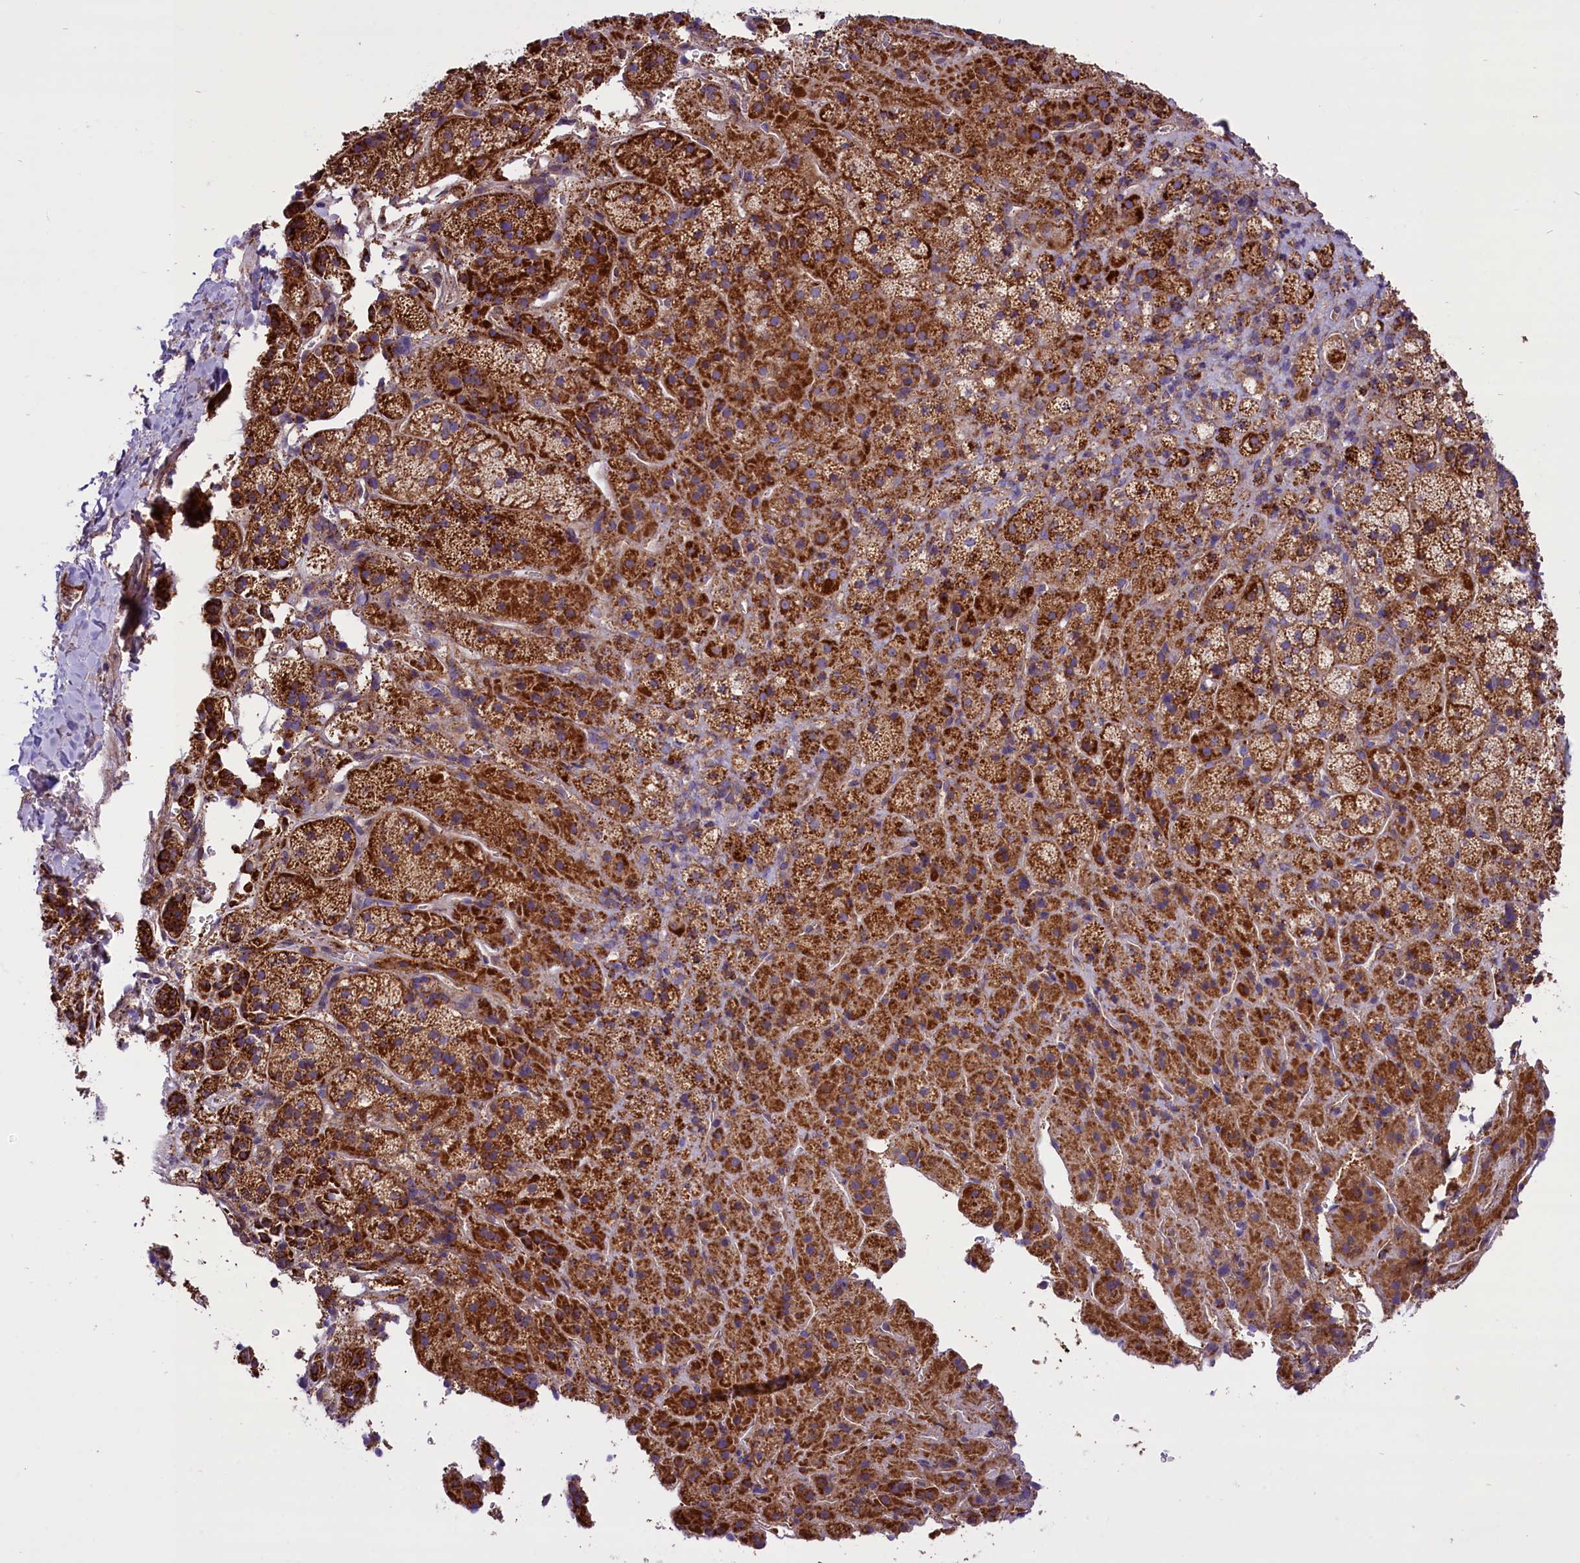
{"staining": {"intensity": "strong", "quantity": ">75%", "location": "cytoplasmic/membranous"}, "tissue": "adrenal gland", "cell_type": "Glandular cells", "image_type": "normal", "snomed": [{"axis": "morphology", "description": "Normal tissue, NOS"}, {"axis": "topography", "description": "Adrenal gland"}], "caption": "The photomicrograph demonstrates staining of normal adrenal gland, revealing strong cytoplasmic/membranous protein expression (brown color) within glandular cells.", "gene": "PTPRU", "patient": {"sex": "female", "age": 44}}